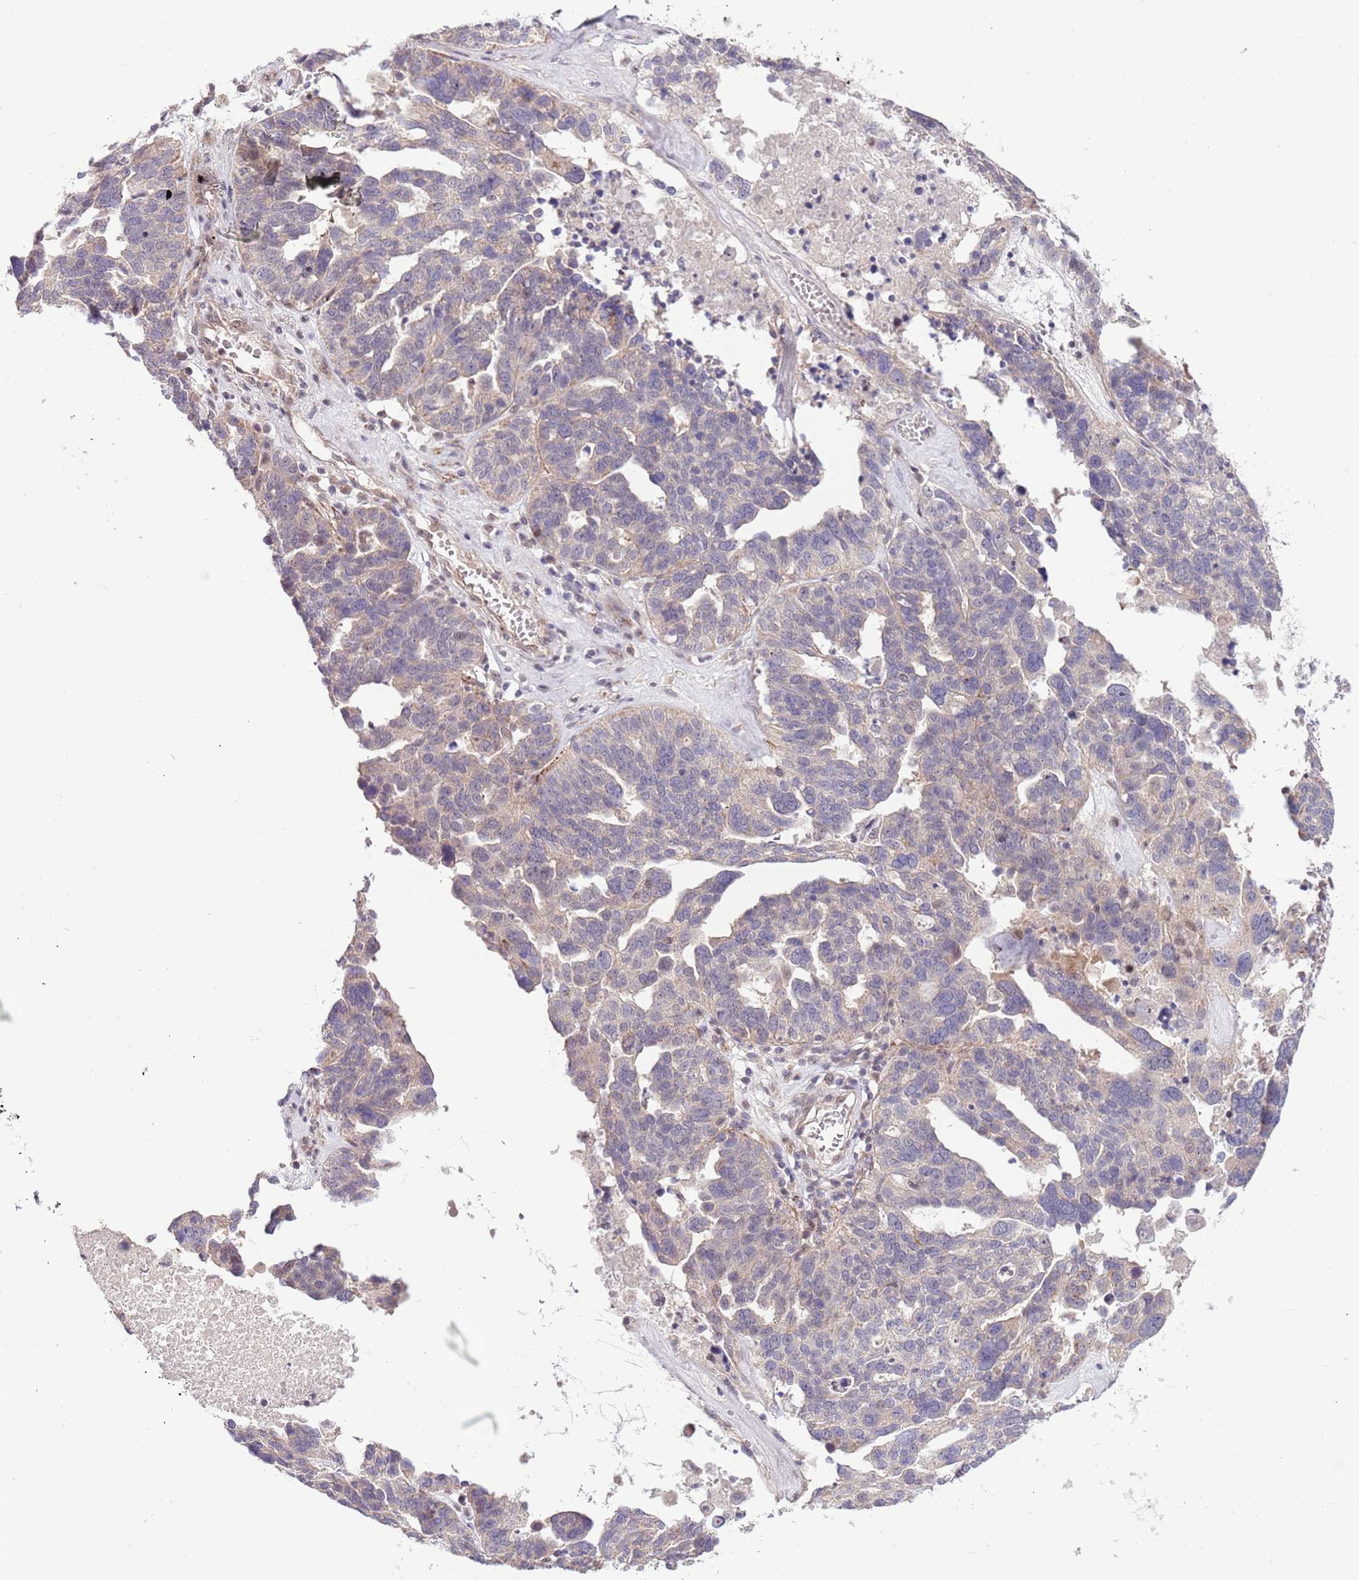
{"staining": {"intensity": "weak", "quantity": "<25%", "location": "cytoplasmic/membranous"}, "tissue": "ovarian cancer", "cell_type": "Tumor cells", "image_type": "cancer", "snomed": [{"axis": "morphology", "description": "Cystadenocarcinoma, serous, NOS"}, {"axis": "topography", "description": "Ovary"}], "caption": "An immunohistochemistry (IHC) image of serous cystadenocarcinoma (ovarian) is shown. There is no staining in tumor cells of serous cystadenocarcinoma (ovarian).", "gene": "CHD1", "patient": {"sex": "female", "age": 59}}